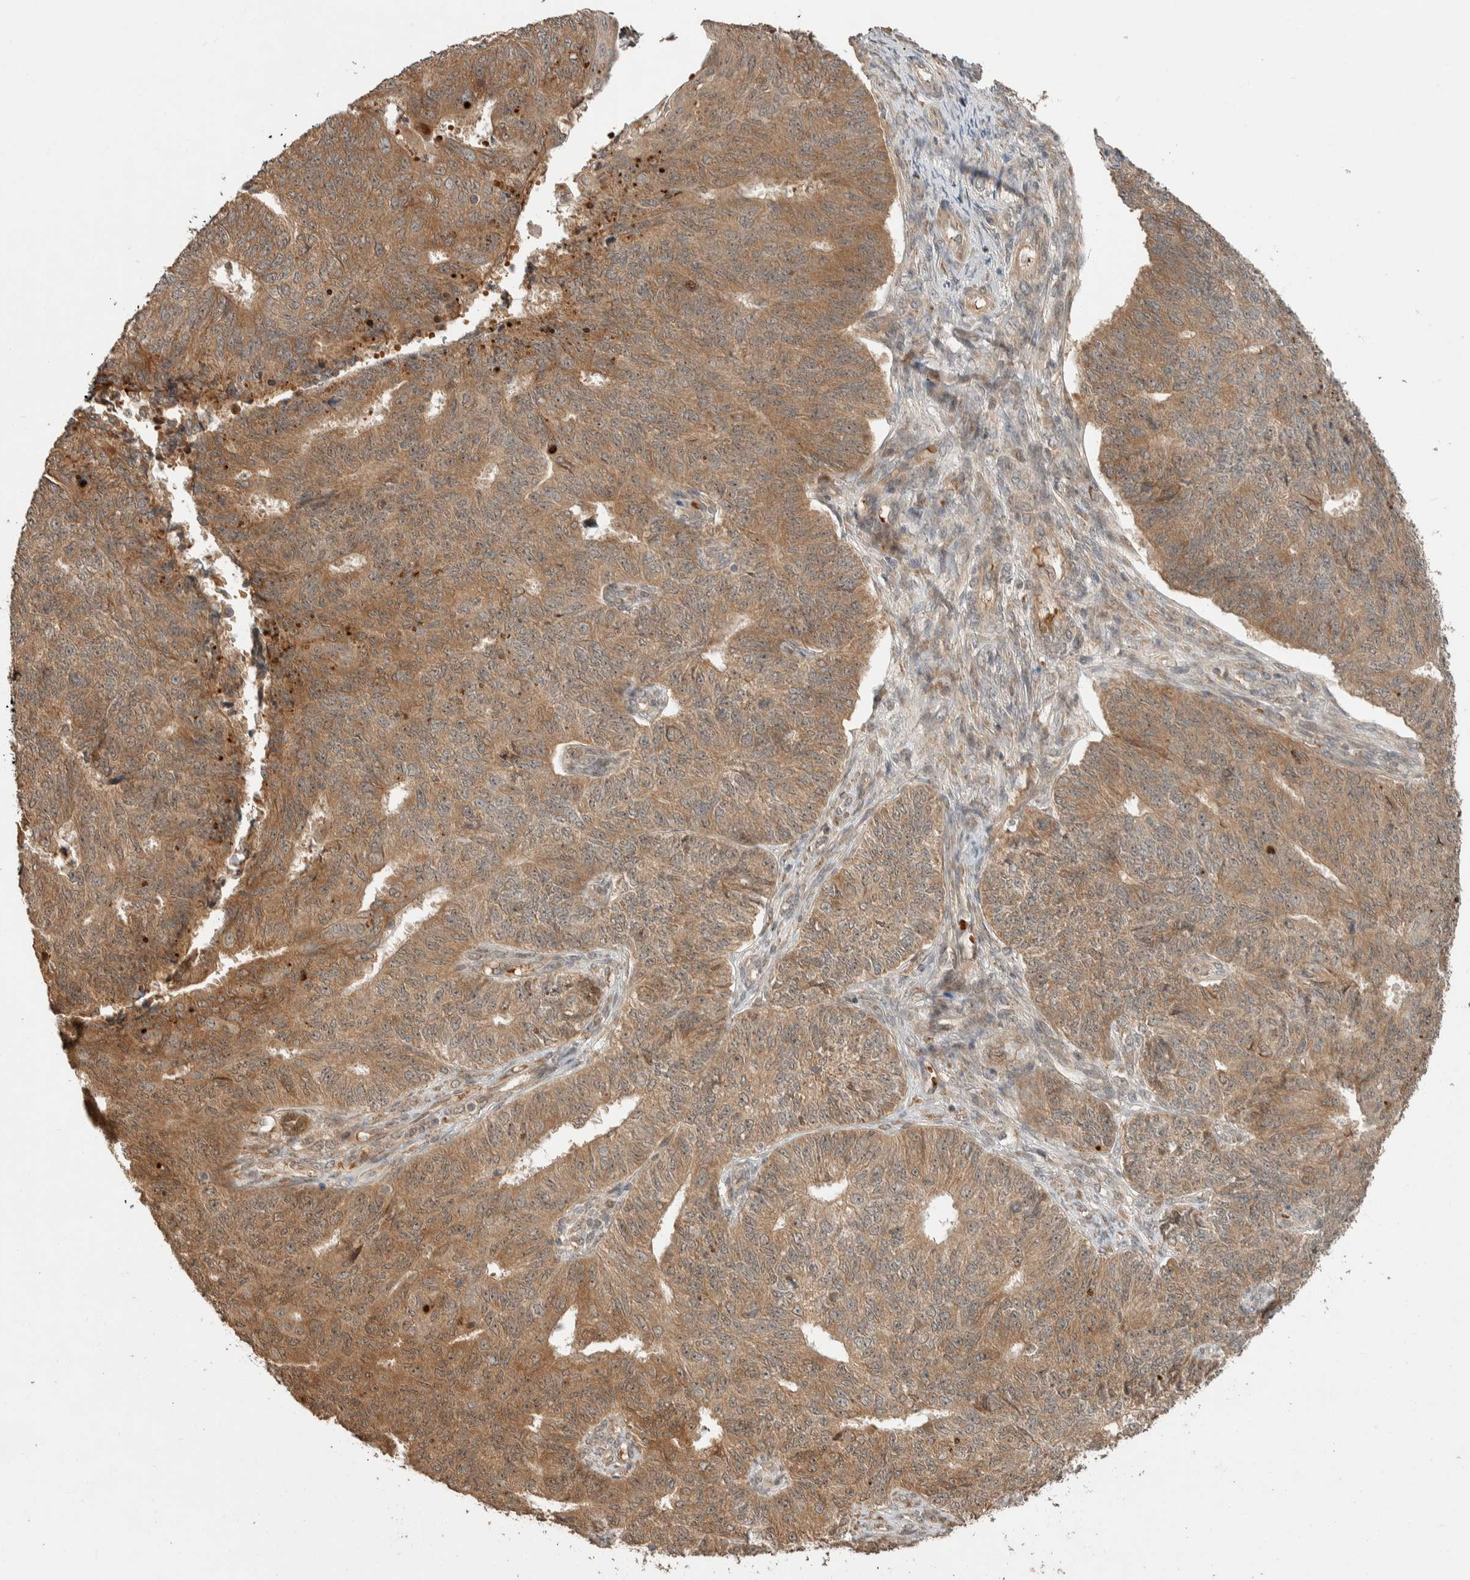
{"staining": {"intensity": "moderate", "quantity": ">75%", "location": "cytoplasmic/membranous"}, "tissue": "endometrial cancer", "cell_type": "Tumor cells", "image_type": "cancer", "snomed": [{"axis": "morphology", "description": "Adenocarcinoma, NOS"}, {"axis": "topography", "description": "Endometrium"}], "caption": "This micrograph exhibits immunohistochemistry (IHC) staining of human adenocarcinoma (endometrial), with medium moderate cytoplasmic/membranous positivity in about >75% of tumor cells.", "gene": "ZBTB2", "patient": {"sex": "female", "age": 32}}